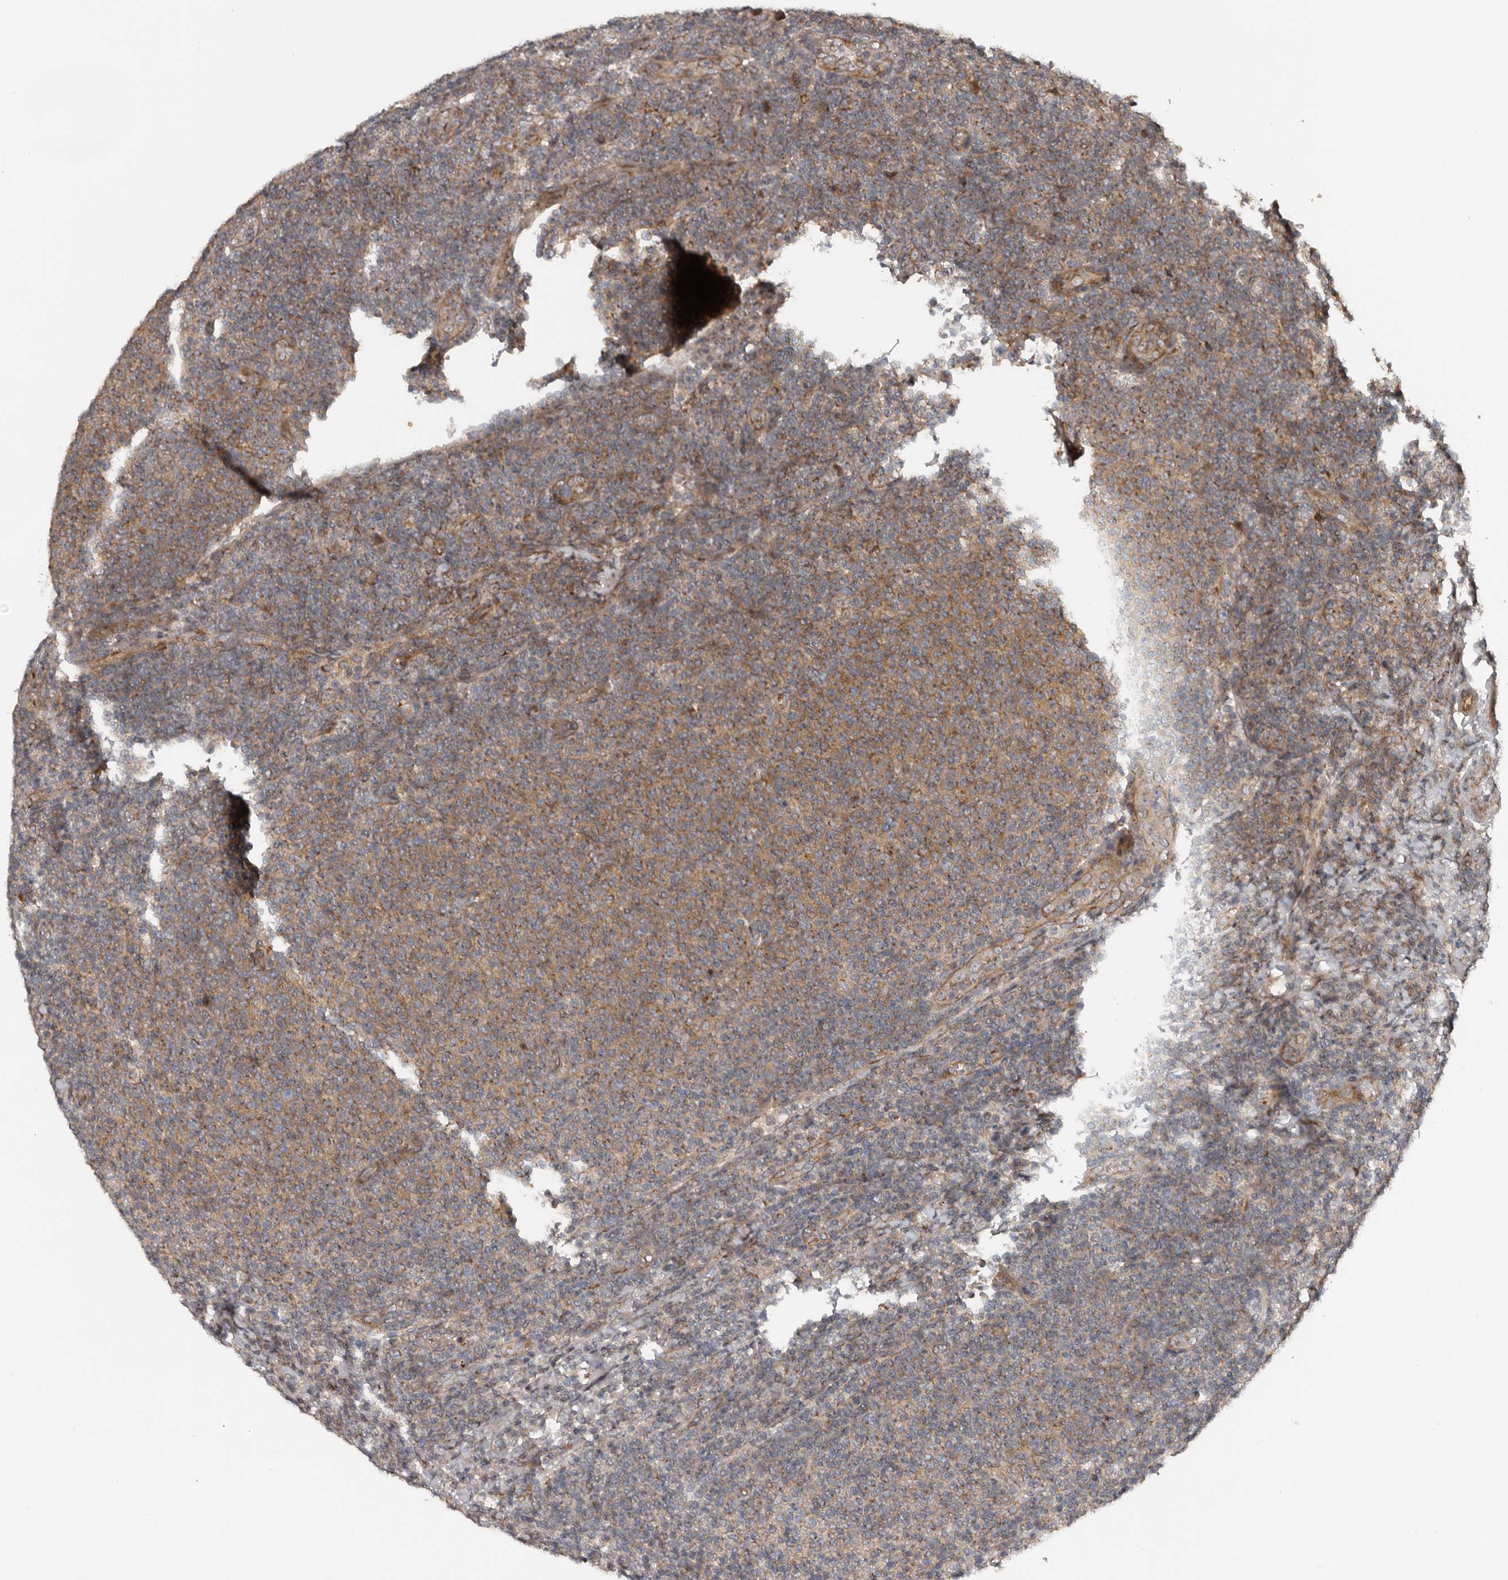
{"staining": {"intensity": "weak", "quantity": "25%-75%", "location": "cytoplasmic/membranous"}, "tissue": "lymphoma", "cell_type": "Tumor cells", "image_type": "cancer", "snomed": [{"axis": "morphology", "description": "Malignant lymphoma, non-Hodgkin's type, Low grade"}, {"axis": "topography", "description": "Lymph node"}], "caption": "Immunohistochemistry (IHC) (DAB) staining of malignant lymphoma, non-Hodgkin's type (low-grade) demonstrates weak cytoplasmic/membranous protein expression in about 25%-75% of tumor cells. (Stains: DAB in brown, nuclei in blue, Microscopy: brightfield microscopy at high magnification).", "gene": "CCDC190", "patient": {"sex": "male", "age": 66}}